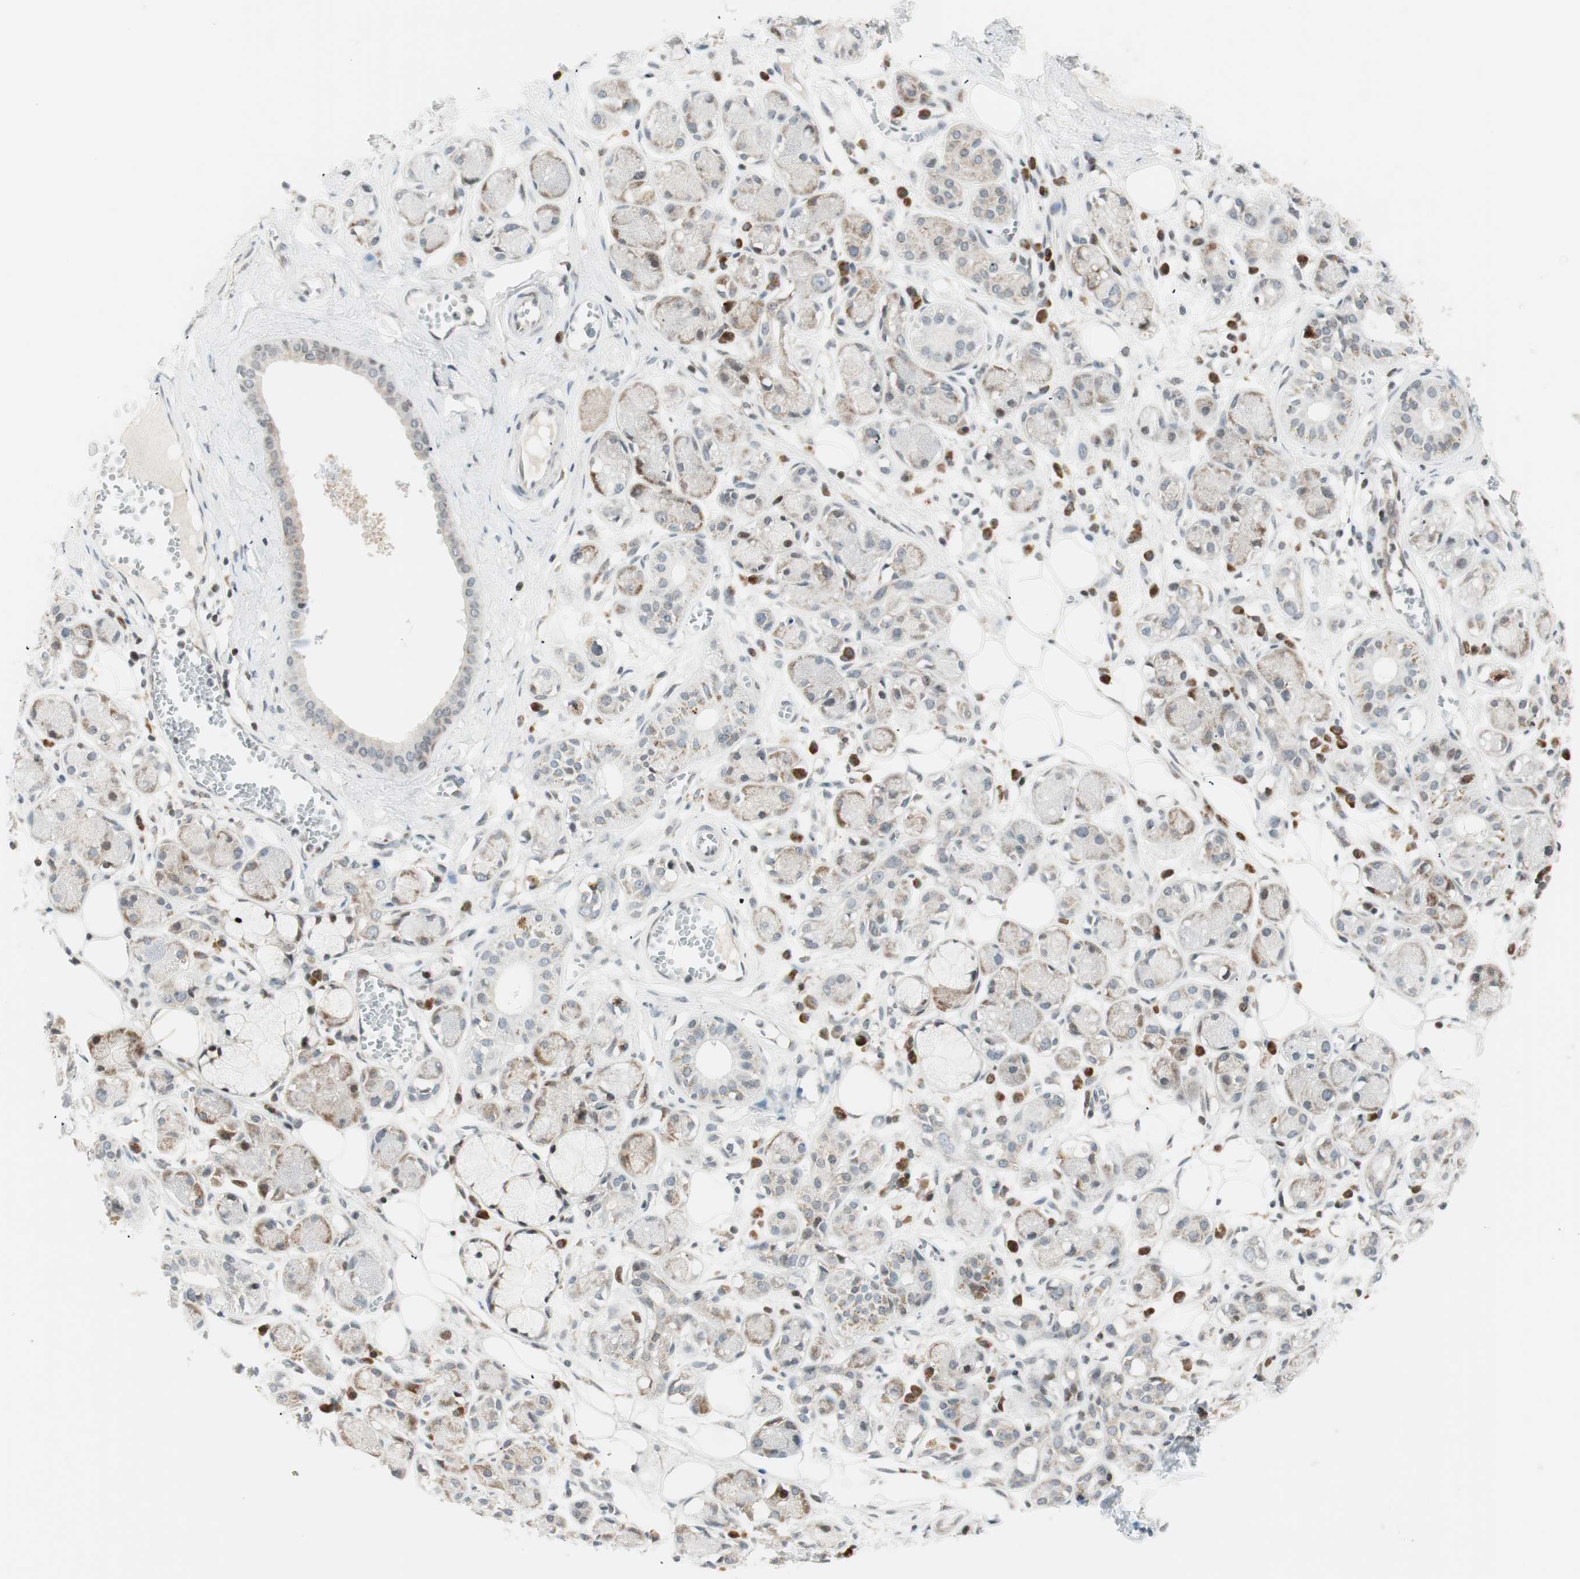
{"staining": {"intensity": "negative", "quantity": "none", "location": "none"}, "tissue": "adipose tissue", "cell_type": "Adipocytes", "image_type": "normal", "snomed": [{"axis": "morphology", "description": "Normal tissue, NOS"}, {"axis": "morphology", "description": "Inflammation, NOS"}, {"axis": "topography", "description": "Vascular tissue"}, {"axis": "topography", "description": "Salivary gland"}], "caption": "IHC of unremarkable human adipose tissue shows no staining in adipocytes.", "gene": "TPT1", "patient": {"sex": "female", "age": 75}}